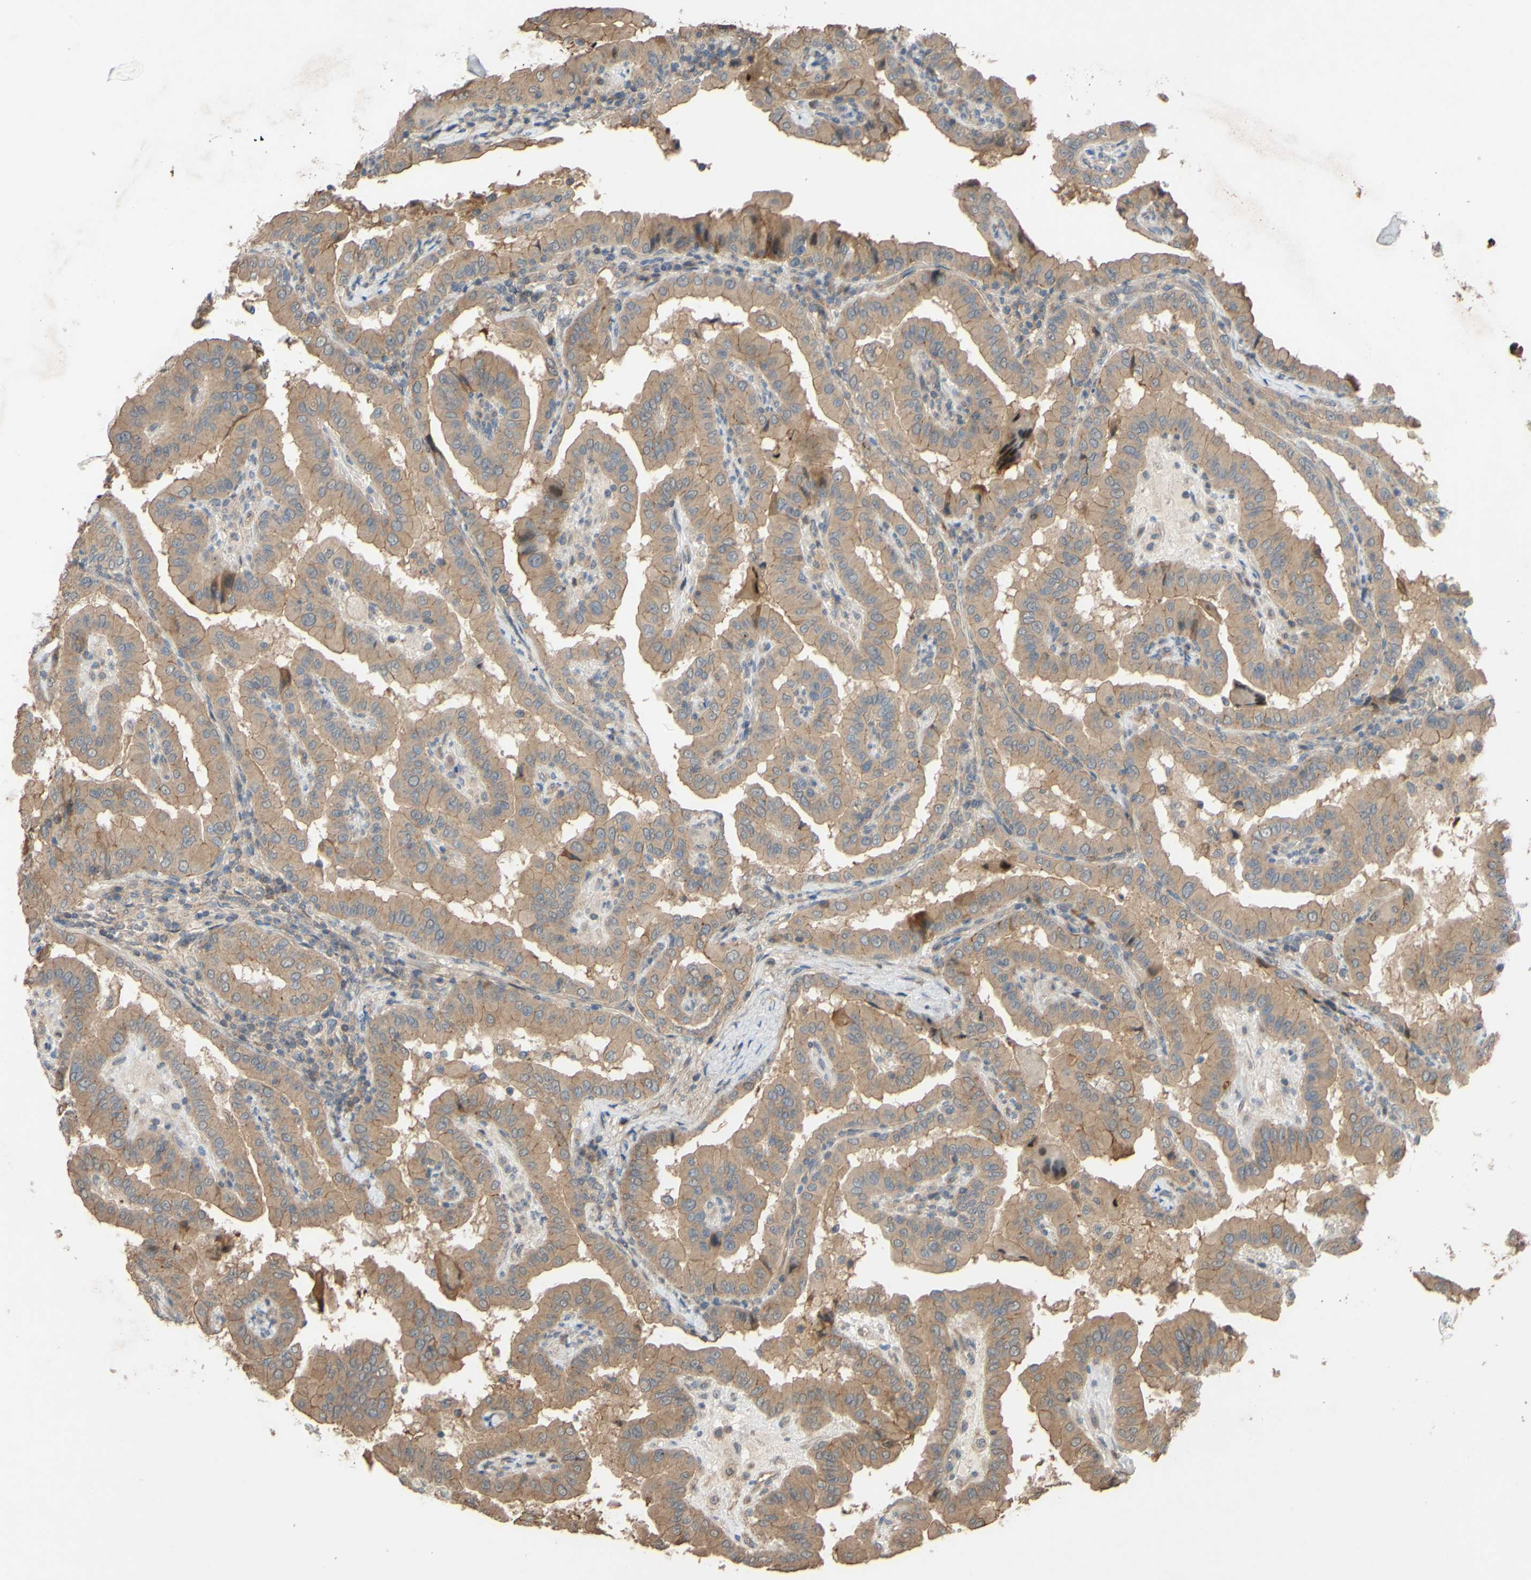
{"staining": {"intensity": "moderate", "quantity": ">75%", "location": "cytoplasmic/membranous"}, "tissue": "thyroid cancer", "cell_type": "Tumor cells", "image_type": "cancer", "snomed": [{"axis": "morphology", "description": "Papillary adenocarcinoma, NOS"}, {"axis": "topography", "description": "Thyroid gland"}], "caption": "Immunohistochemistry (IHC) photomicrograph of human thyroid cancer stained for a protein (brown), which reveals medium levels of moderate cytoplasmic/membranous positivity in approximately >75% of tumor cells.", "gene": "SHROOM4", "patient": {"sex": "male", "age": 33}}